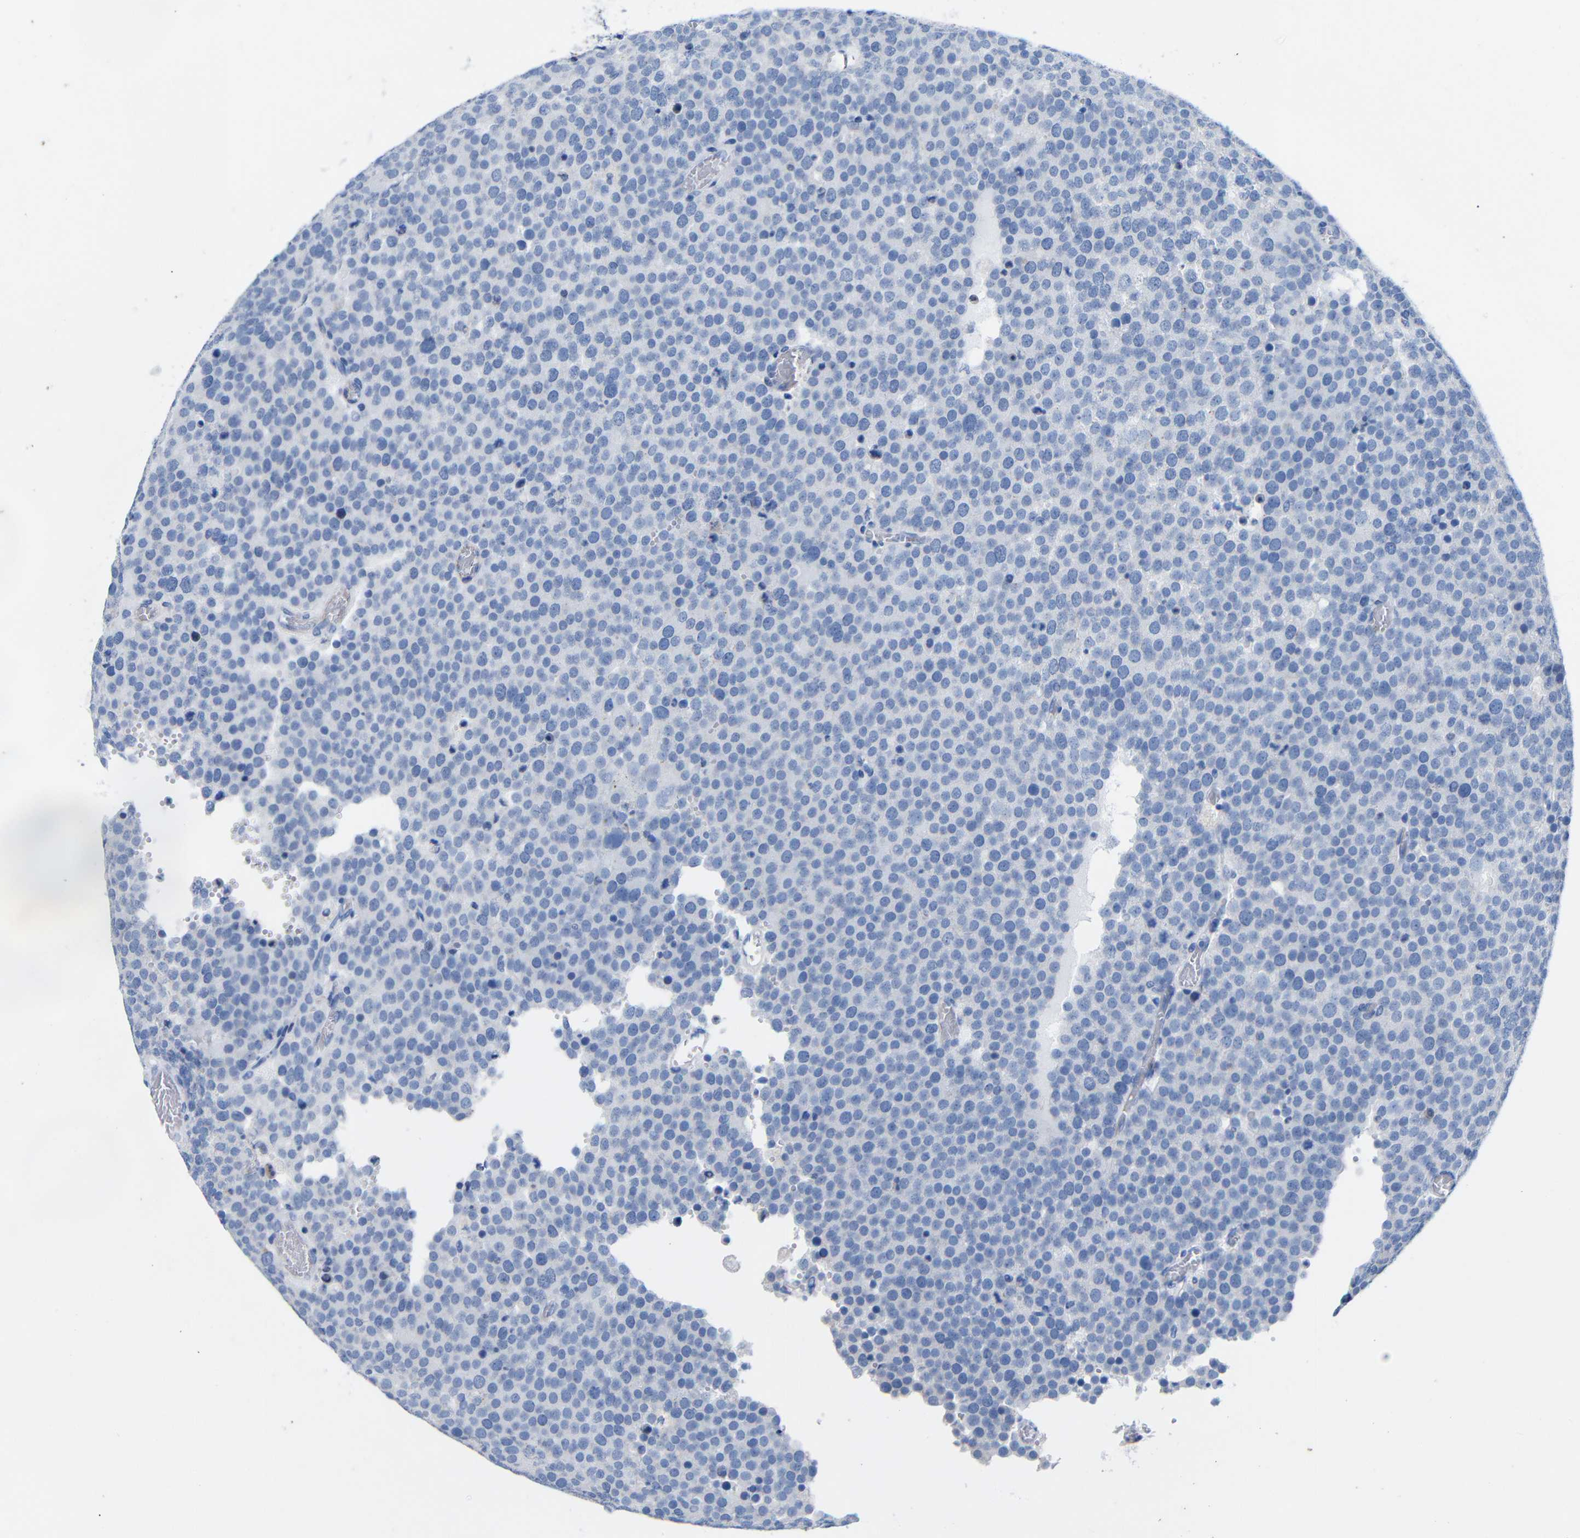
{"staining": {"intensity": "negative", "quantity": "none", "location": "none"}, "tissue": "testis cancer", "cell_type": "Tumor cells", "image_type": "cancer", "snomed": [{"axis": "morphology", "description": "Normal tissue, NOS"}, {"axis": "morphology", "description": "Seminoma, NOS"}, {"axis": "topography", "description": "Testis"}], "caption": "Immunohistochemical staining of human testis cancer (seminoma) exhibits no significant expression in tumor cells. Brightfield microscopy of immunohistochemistry stained with DAB (brown) and hematoxylin (blue), captured at high magnification.", "gene": "CGNL1", "patient": {"sex": "male", "age": 71}}